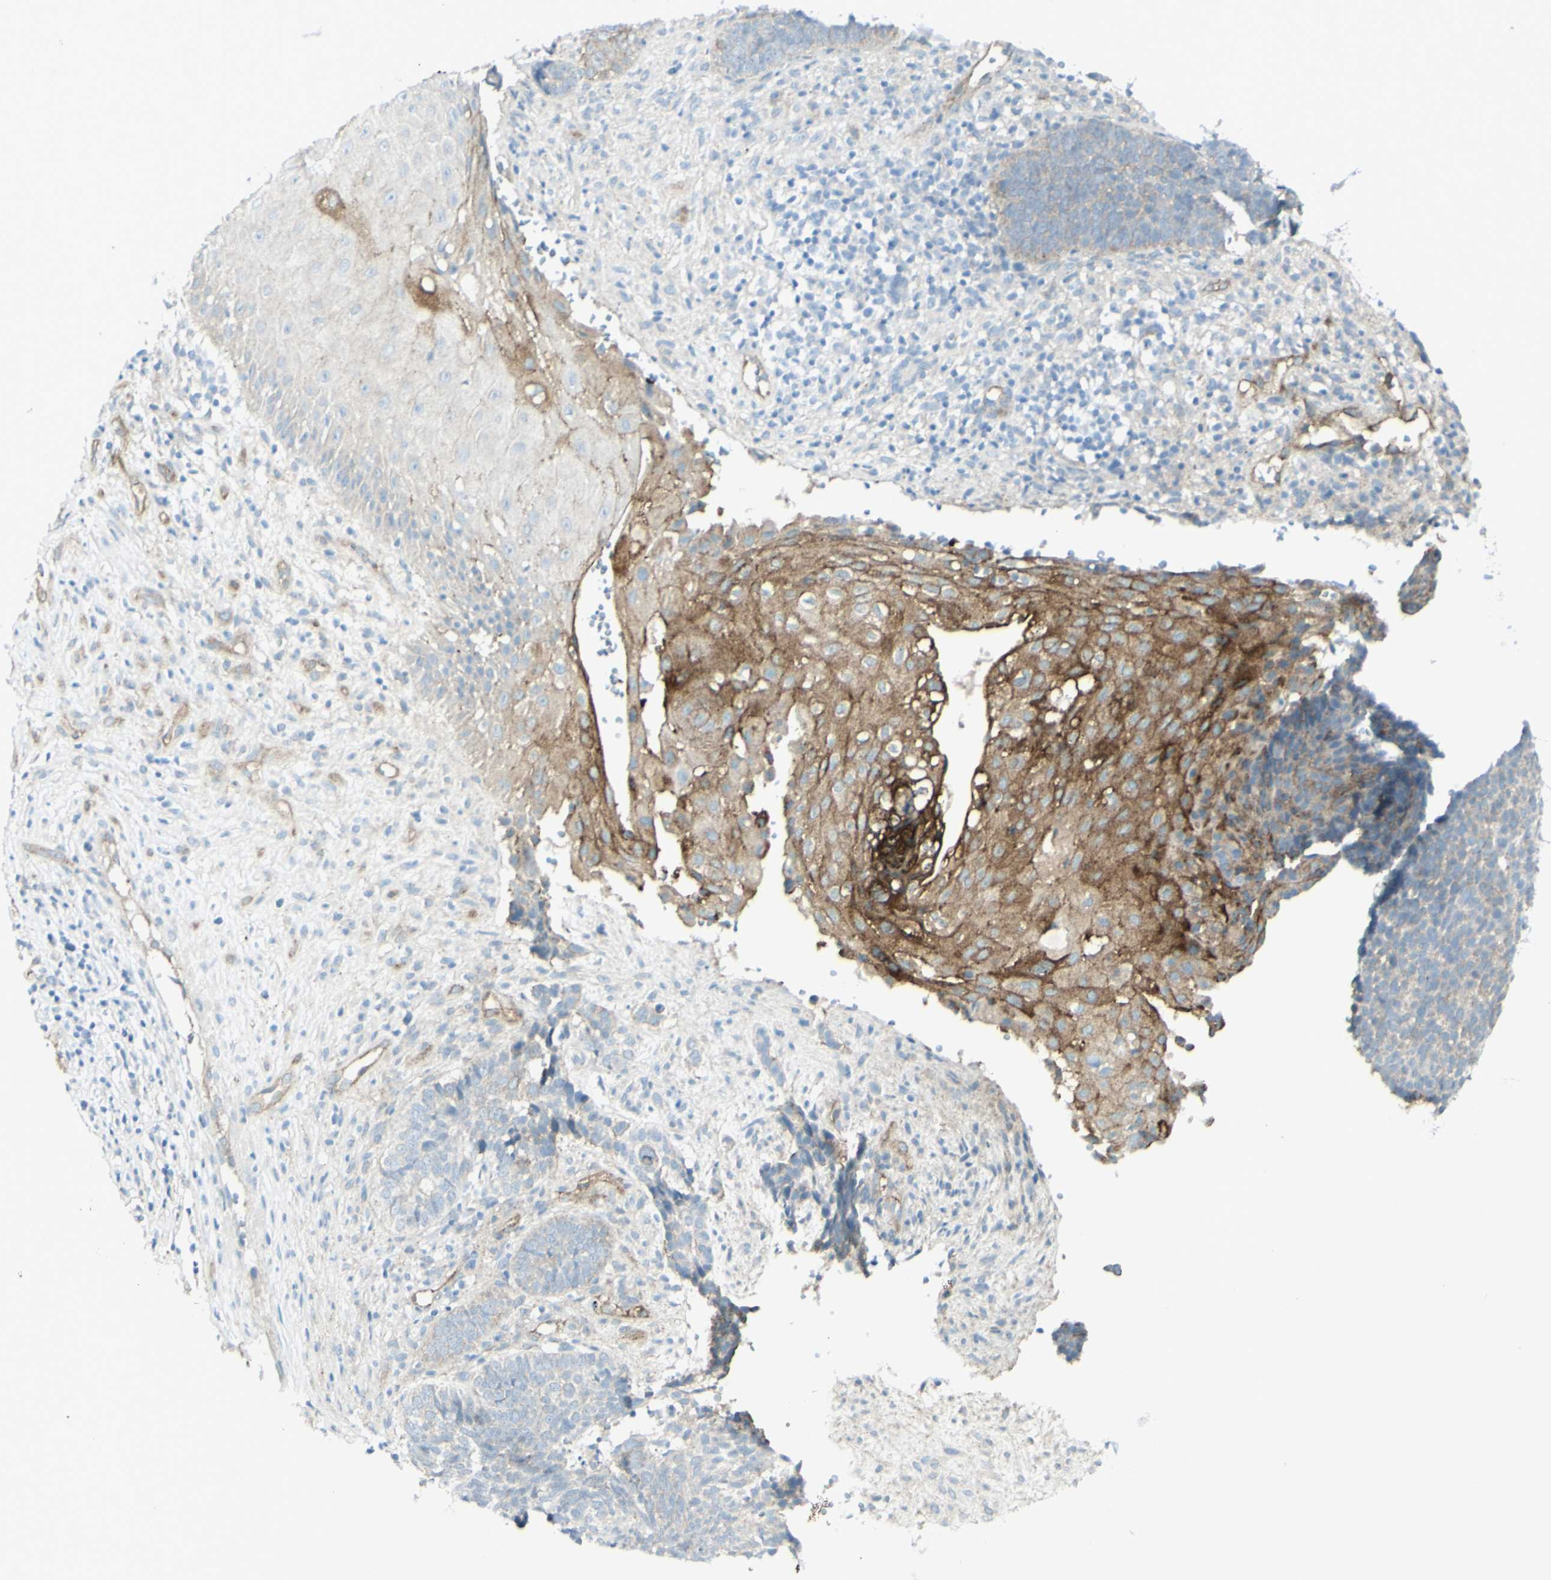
{"staining": {"intensity": "weak", "quantity": "<25%", "location": "cytoplasmic/membranous"}, "tissue": "skin cancer", "cell_type": "Tumor cells", "image_type": "cancer", "snomed": [{"axis": "morphology", "description": "Basal cell carcinoma"}, {"axis": "topography", "description": "Skin"}], "caption": "DAB (3,3'-diaminobenzidine) immunohistochemical staining of human basal cell carcinoma (skin) reveals no significant staining in tumor cells.", "gene": "MYO6", "patient": {"sex": "male", "age": 84}}